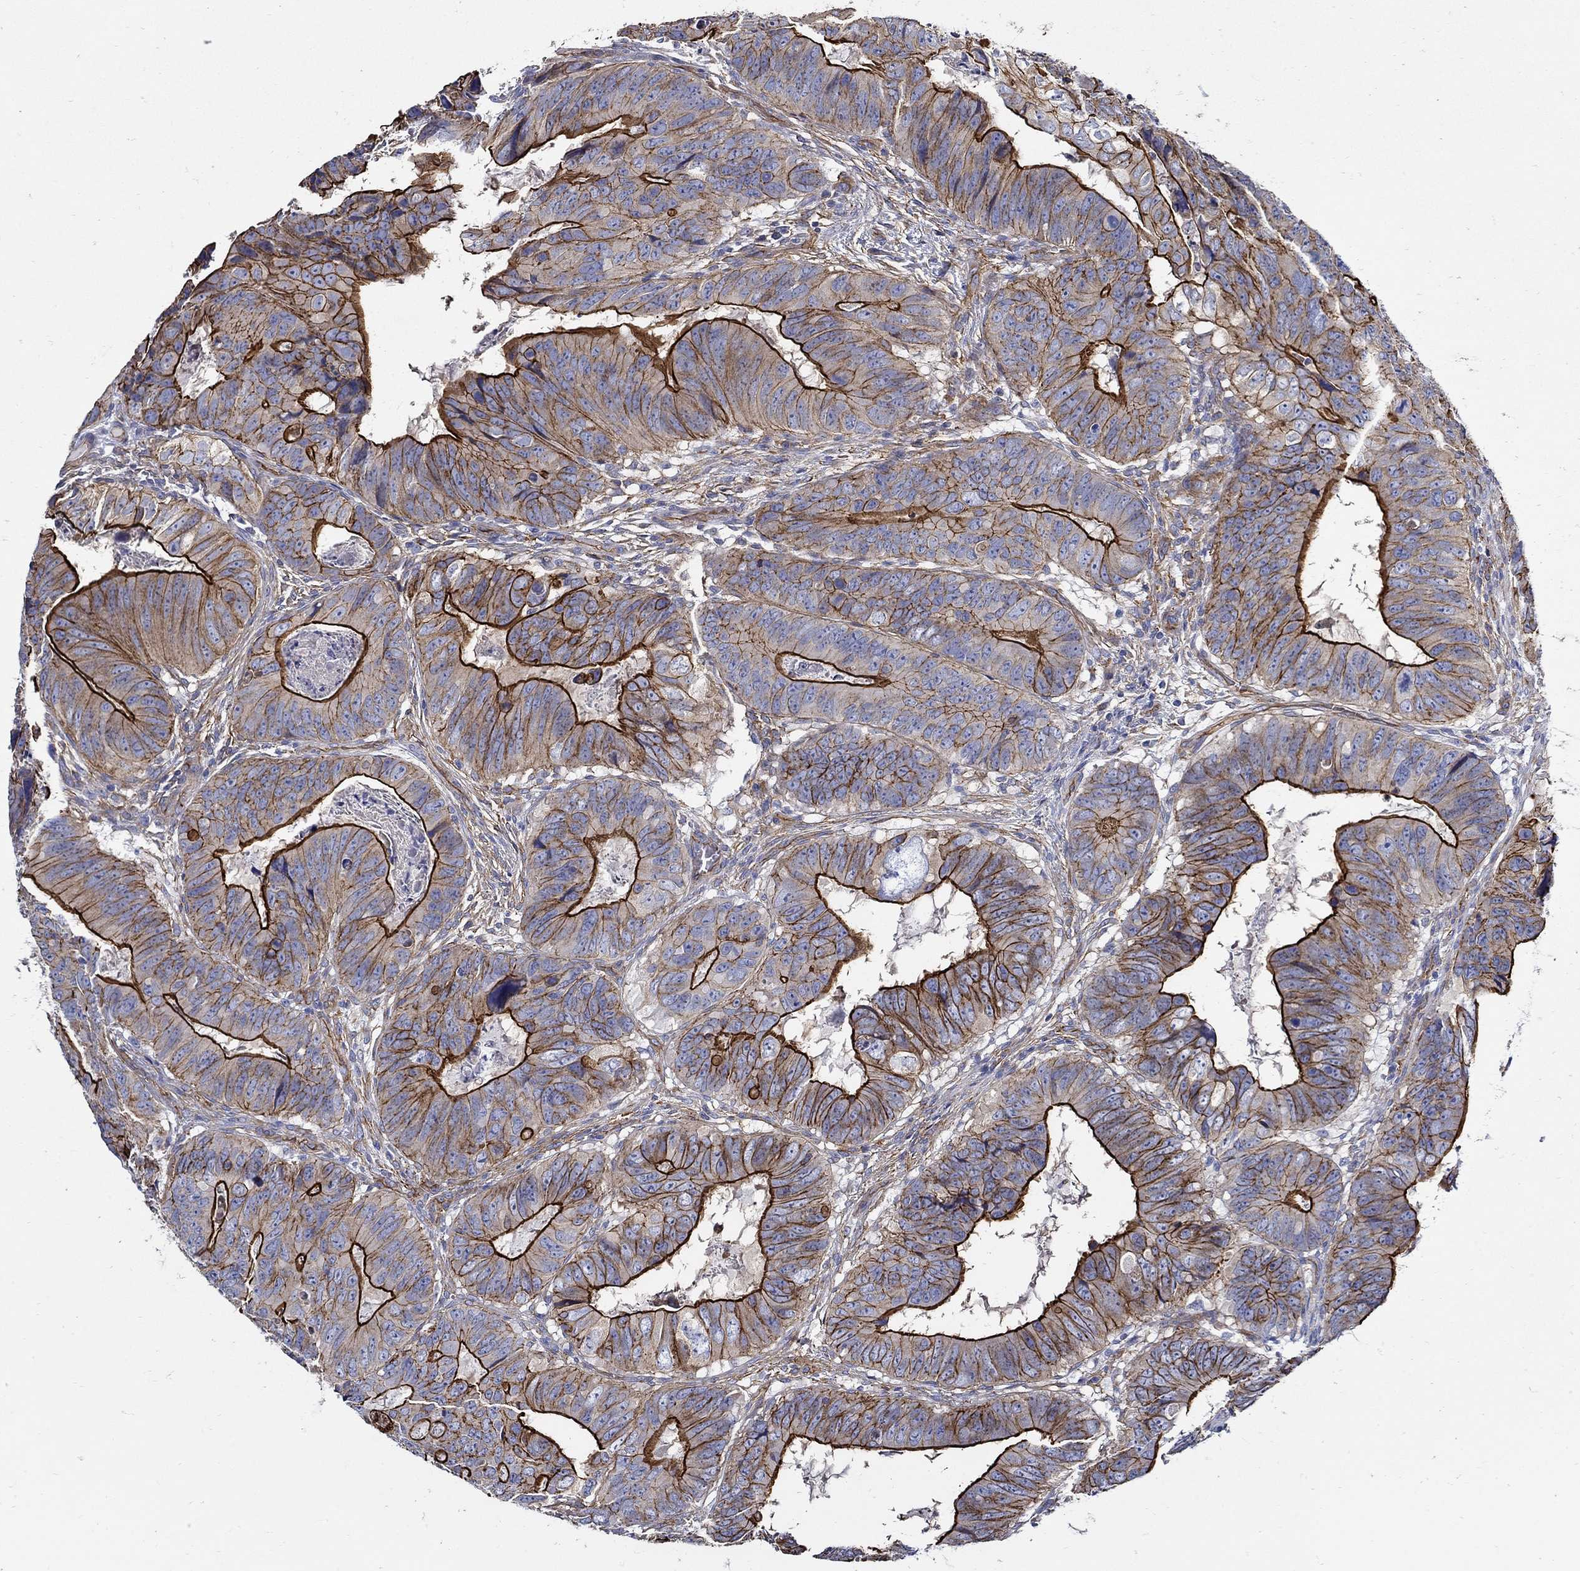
{"staining": {"intensity": "strong", "quantity": ">75%", "location": "cytoplasmic/membranous"}, "tissue": "colorectal cancer", "cell_type": "Tumor cells", "image_type": "cancer", "snomed": [{"axis": "morphology", "description": "Adenocarcinoma, NOS"}, {"axis": "topography", "description": "Colon"}], "caption": "Protein staining demonstrates strong cytoplasmic/membranous expression in about >75% of tumor cells in adenocarcinoma (colorectal).", "gene": "APBB3", "patient": {"sex": "male", "age": 79}}